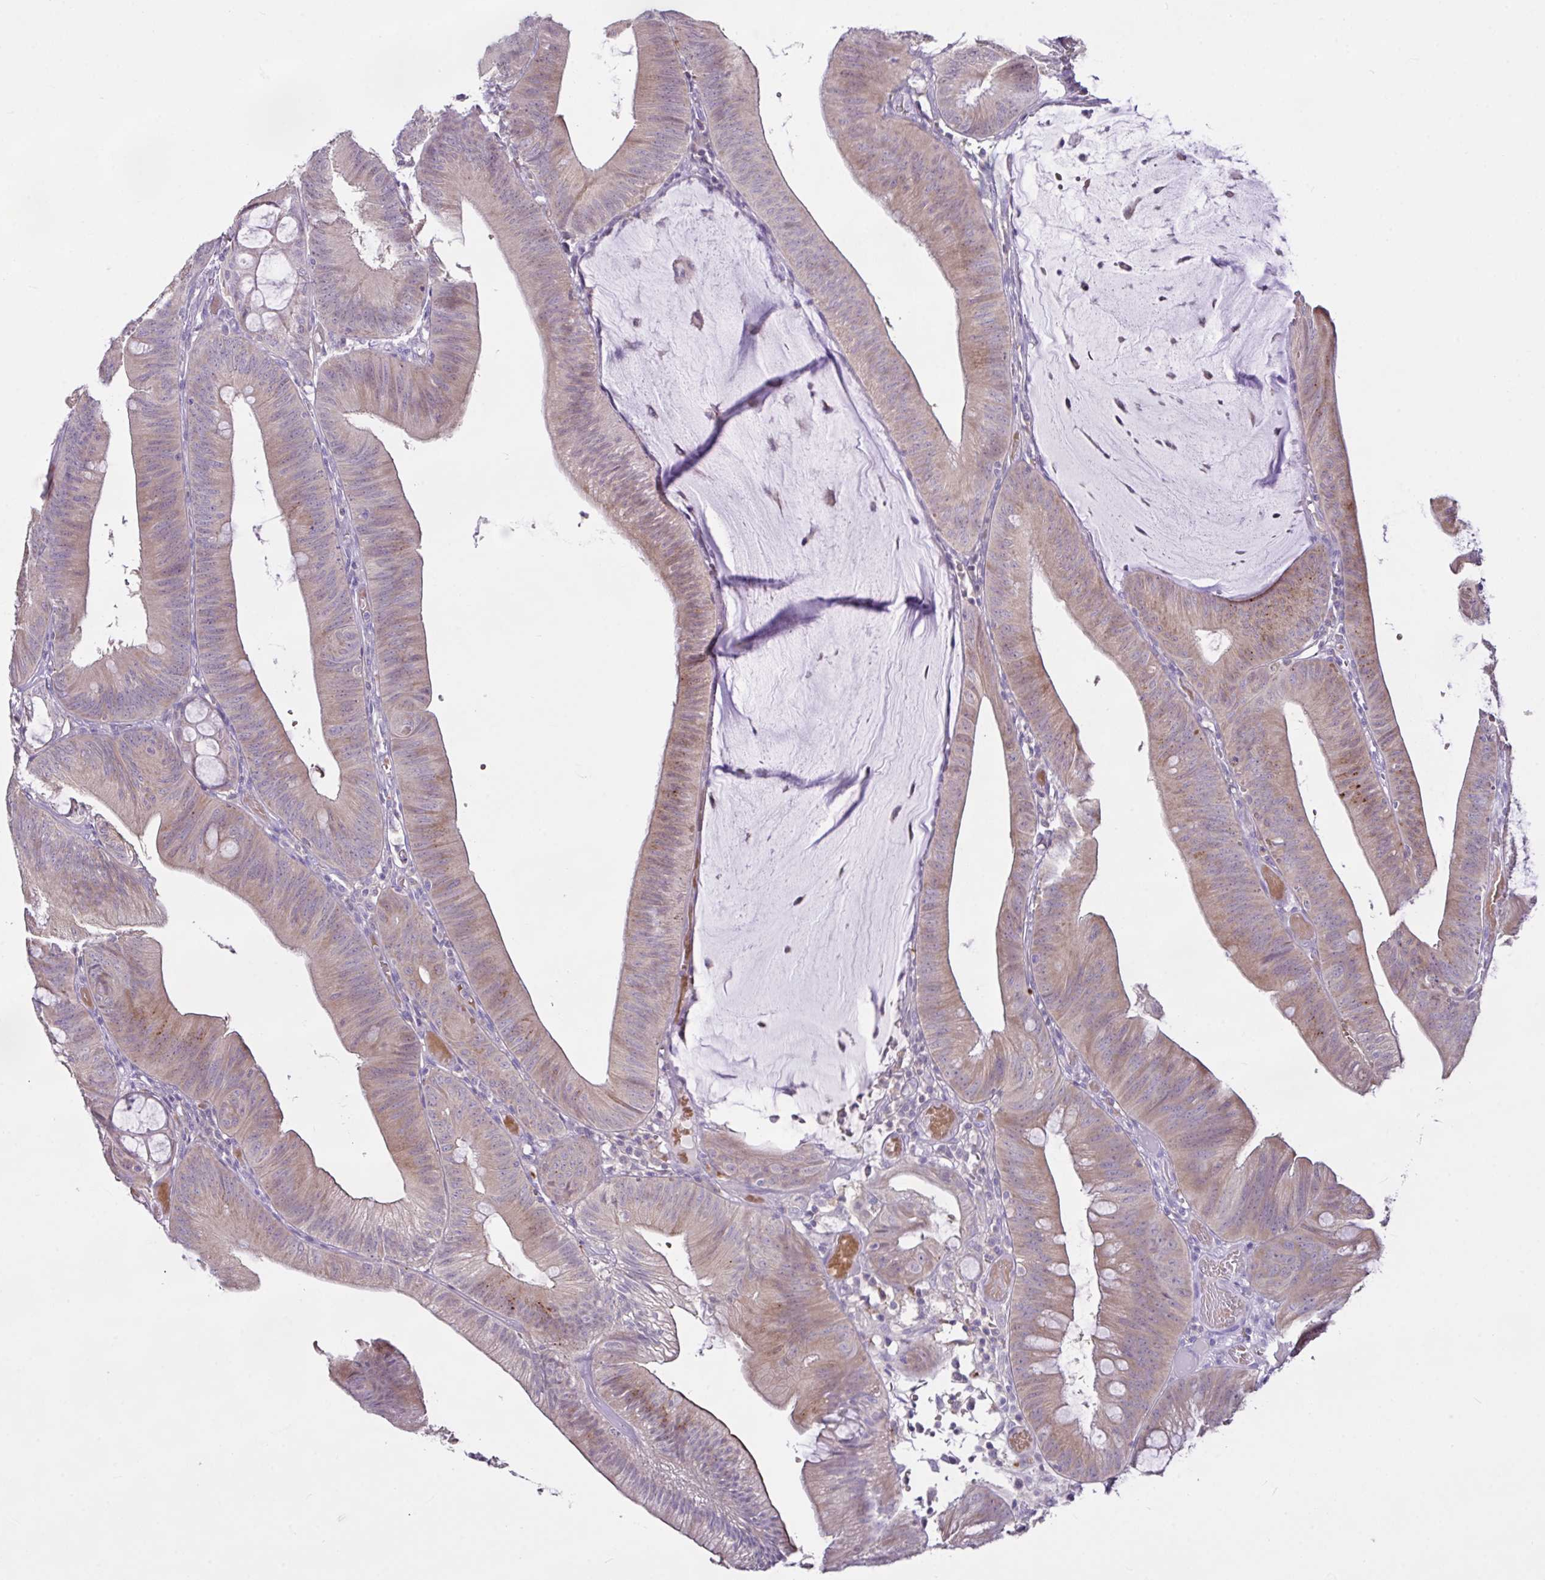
{"staining": {"intensity": "moderate", "quantity": "25%-75%", "location": "cytoplasmic/membranous,nuclear"}, "tissue": "colorectal cancer", "cell_type": "Tumor cells", "image_type": "cancer", "snomed": [{"axis": "morphology", "description": "Adenocarcinoma, NOS"}, {"axis": "topography", "description": "Colon"}], "caption": "Tumor cells display moderate cytoplasmic/membranous and nuclear expression in about 25%-75% of cells in colorectal cancer. (Stains: DAB in brown, nuclei in blue, Microscopy: brightfield microscopy at high magnification).", "gene": "D2HGDH", "patient": {"sex": "male", "age": 84}}